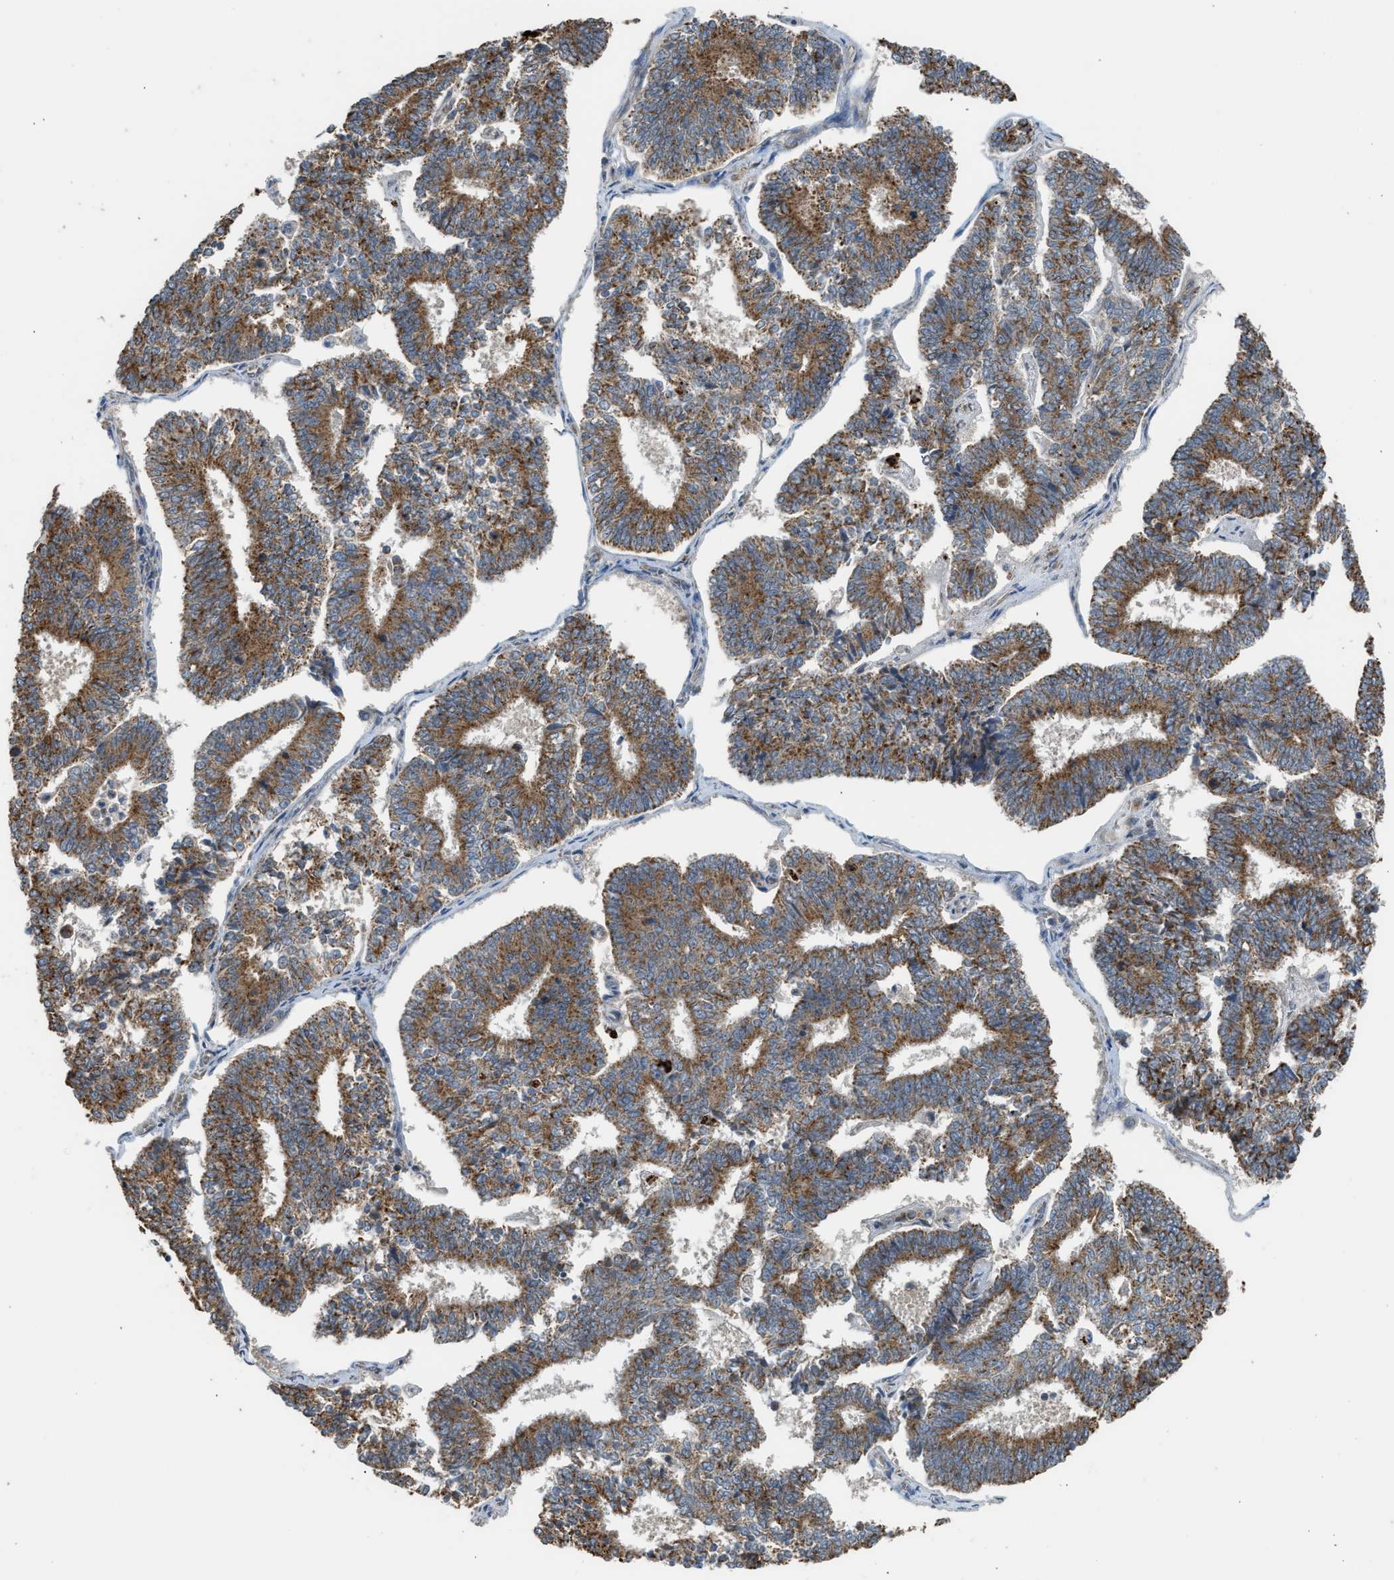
{"staining": {"intensity": "strong", "quantity": ">75%", "location": "cytoplasmic/membranous"}, "tissue": "endometrial cancer", "cell_type": "Tumor cells", "image_type": "cancer", "snomed": [{"axis": "morphology", "description": "Adenocarcinoma, NOS"}, {"axis": "topography", "description": "Endometrium"}], "caption": "Strong cytoplasmic/membranous positivity is appreciated in about >75% of tumor cells in endometrial cancer.", "gene": "STARD3", "patient": {"sex": "female", "age": 70}}